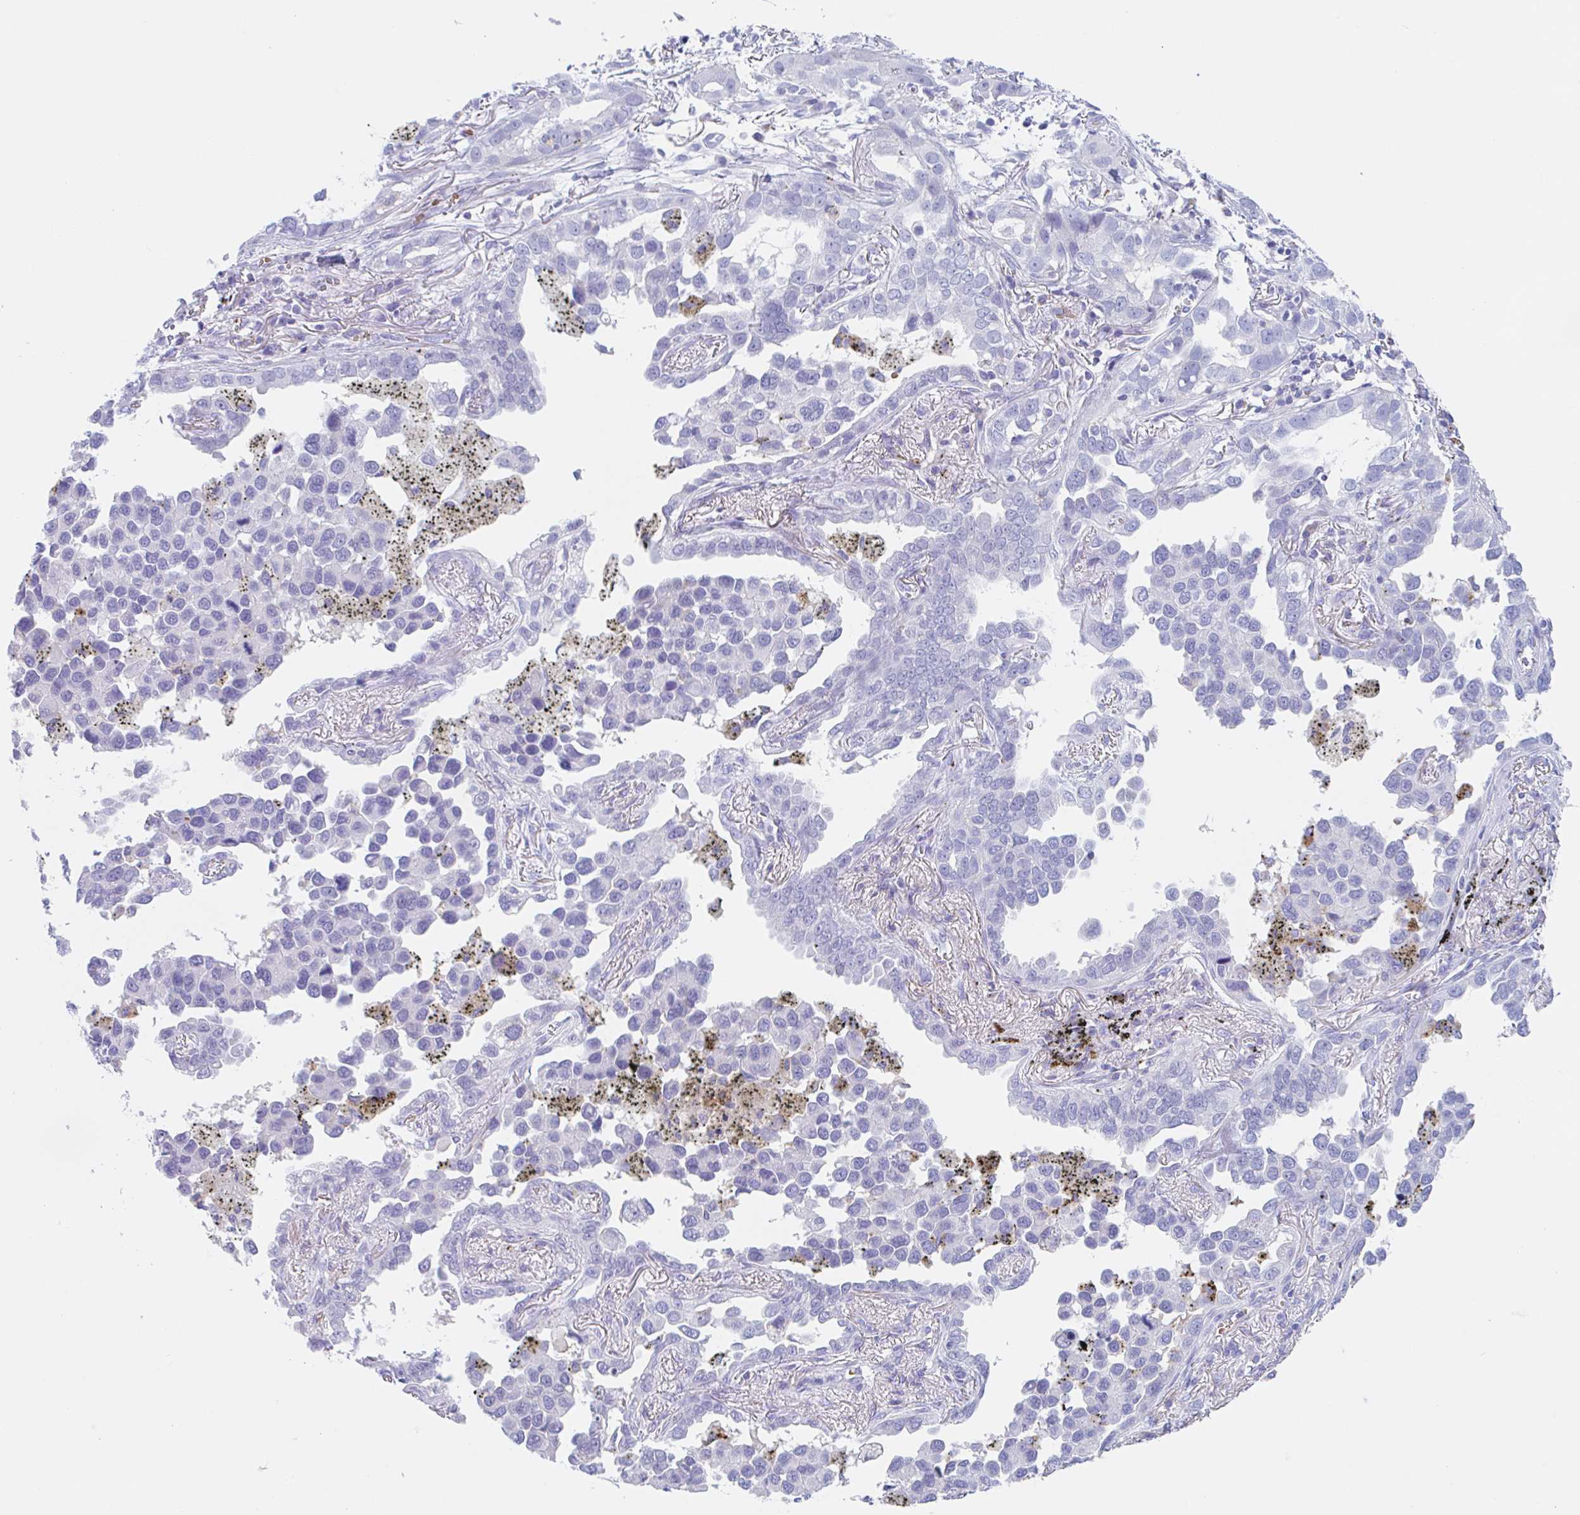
{"staining": {"intensity": "negative", "quantity": "none", "location": "none"}, "tissue": "lung cancer", "cell_type": "Tumor cells", "image_type": "cancer", "snomed": [{"axis": "morphology", "description": "Adenocarcinoma, NOS"}, {"axis": "topography", "description": "Lung"}], "caption": "Lung cancer was stained to show a protein in brown. There is no significant staining in tumor cells. (Stains: DAB (3,3'-diaminobenzidine) immunohistochemistry with hematoxylin counter stain, Microscopy: brightfield microscopy at high magnification).", "gene": "ANKRD9", "patient": {"sex": "male", "age": 67}}